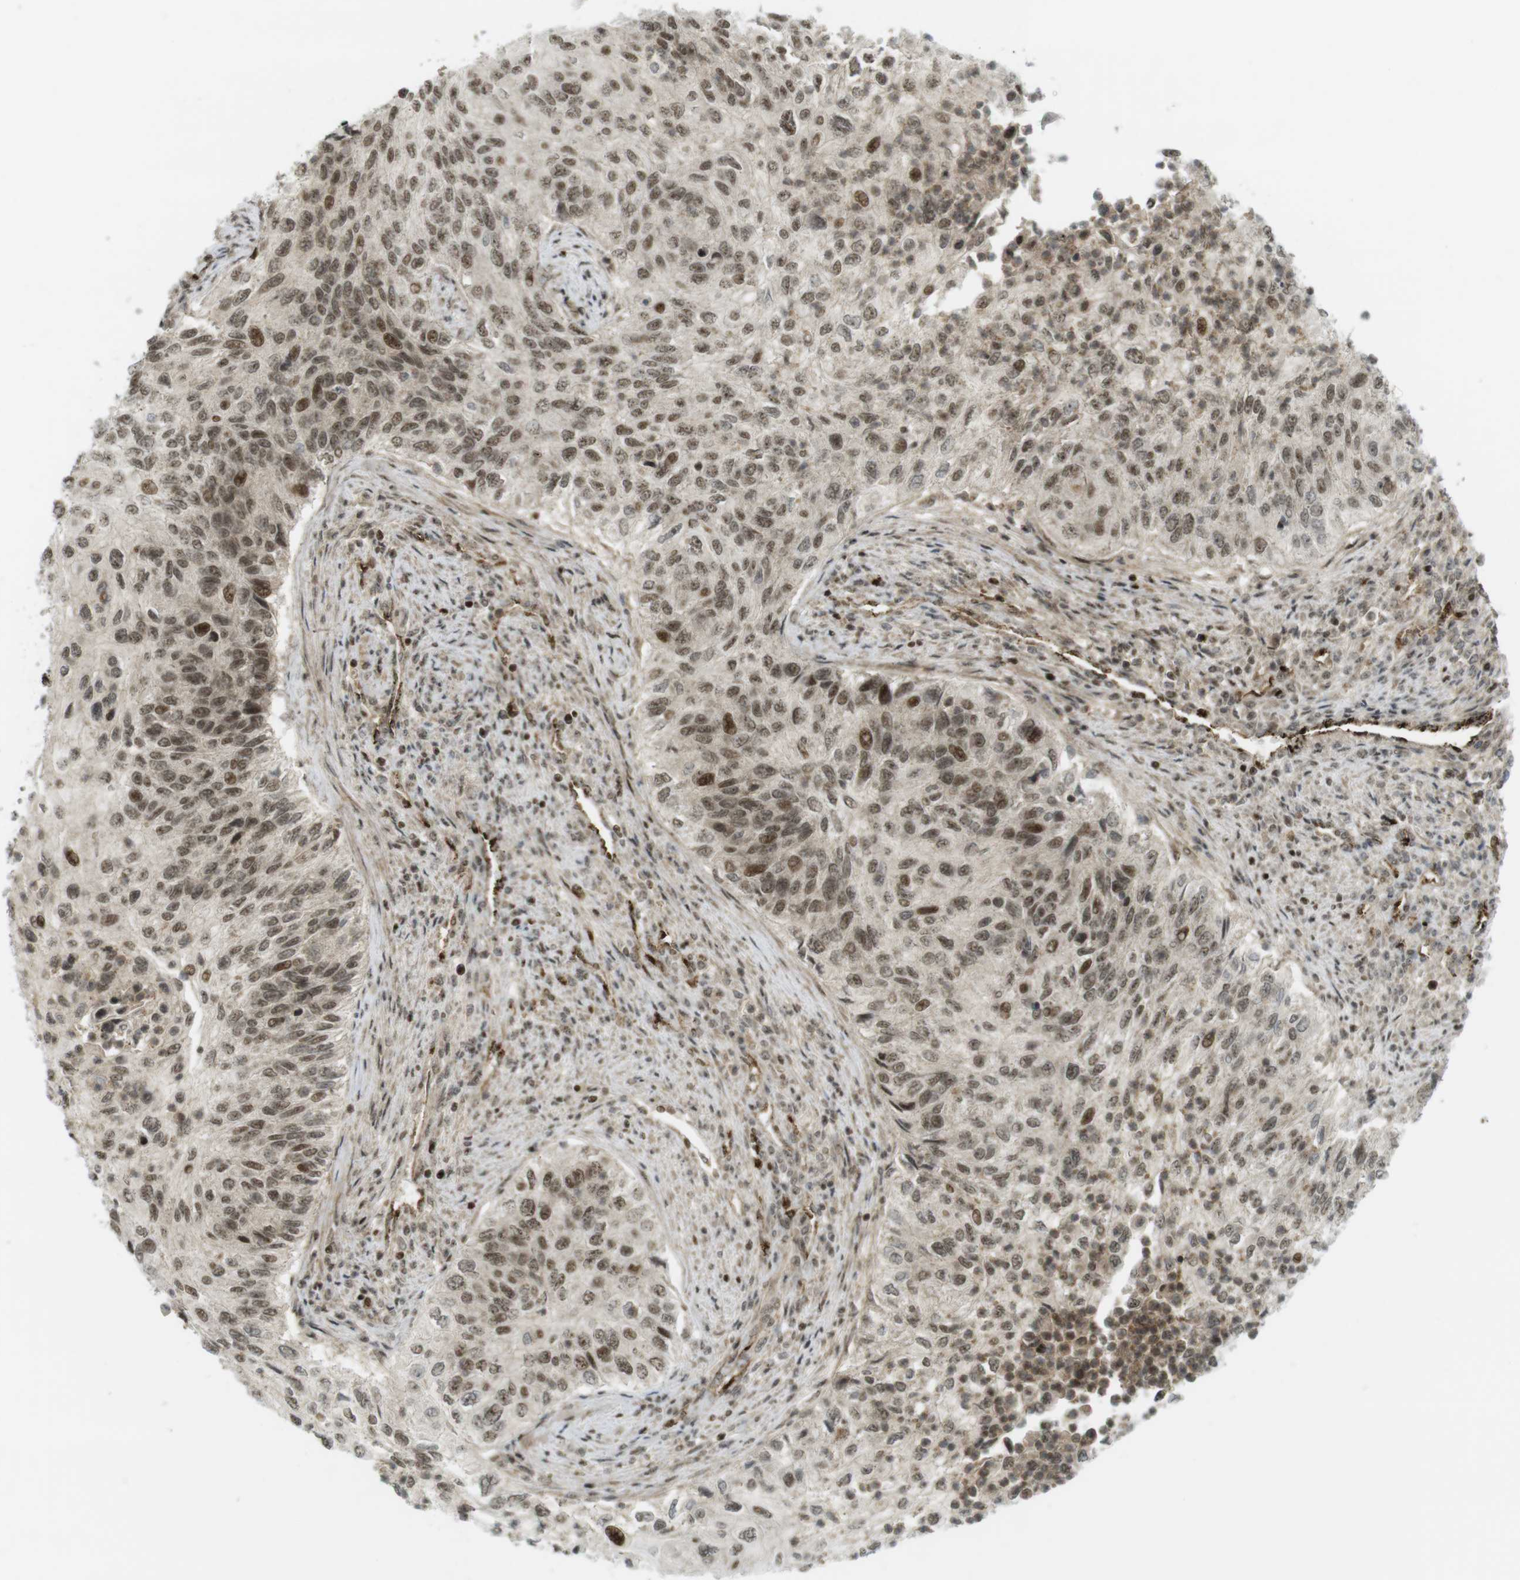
{"staining": {"intensity": "moderate", "quantity": ">75%", "location": "nuclear"}, "tissue": "urothelial cancer", "cell_type": "Tumor cells", "image_type": "cancer", "snomed": [{"axis": "morphology", "description": "Urothelial carcinoma, High grade"}, {"axis": "topography", "description": "Urinary bladder"}], "caption": "Immunohistochemistry (DAB) staining of human high-grade urothelial carcinoma demonstrates moderate nuclear protein positivity in about >75% of tumor cells.", "gene": "PPP1R13B", "patient": {"sex": "female", "age": 60}}